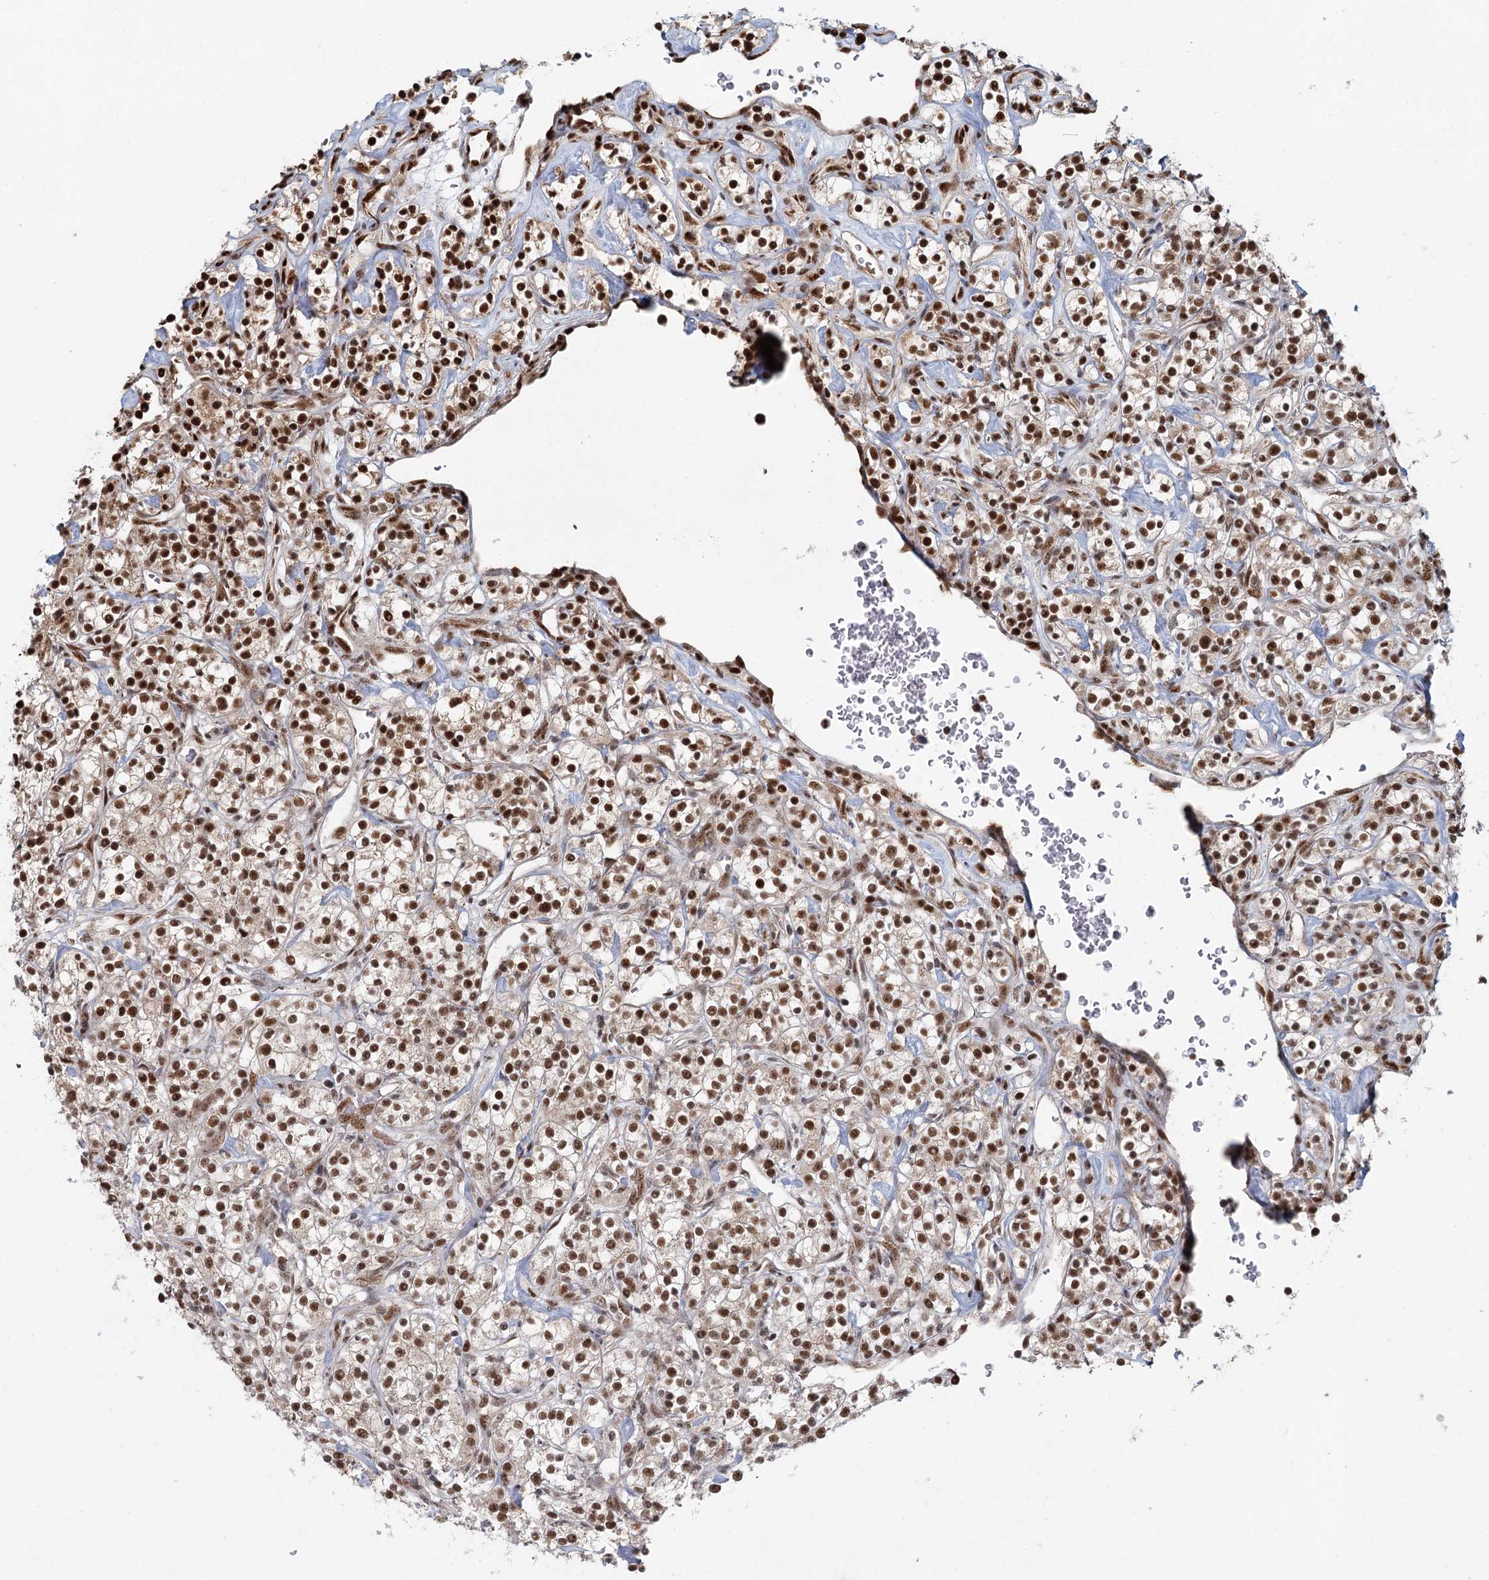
{"staining": {"intensity": "strong", "quantity": ">75%", "location": "nuclear"}, "tissue": "renal cancer", "cell_type": "Tumor cells", "image_type": "cancer", "snomed": [{"axis": "morphology", "description": "Adenocarcinoma, NOS"}, {"axis": "topography", "description": "Kidney"}], "caption": "Renal adenocarcinoma was stained to show a protein in brown. There is high levels of strong nuclear positivity in about >75% of tumor cells. (DAB IHC with brightfield microscopy, high magnification).", "gene": "GPALPP1", "patient": {"sex": "male", "age": 77}}